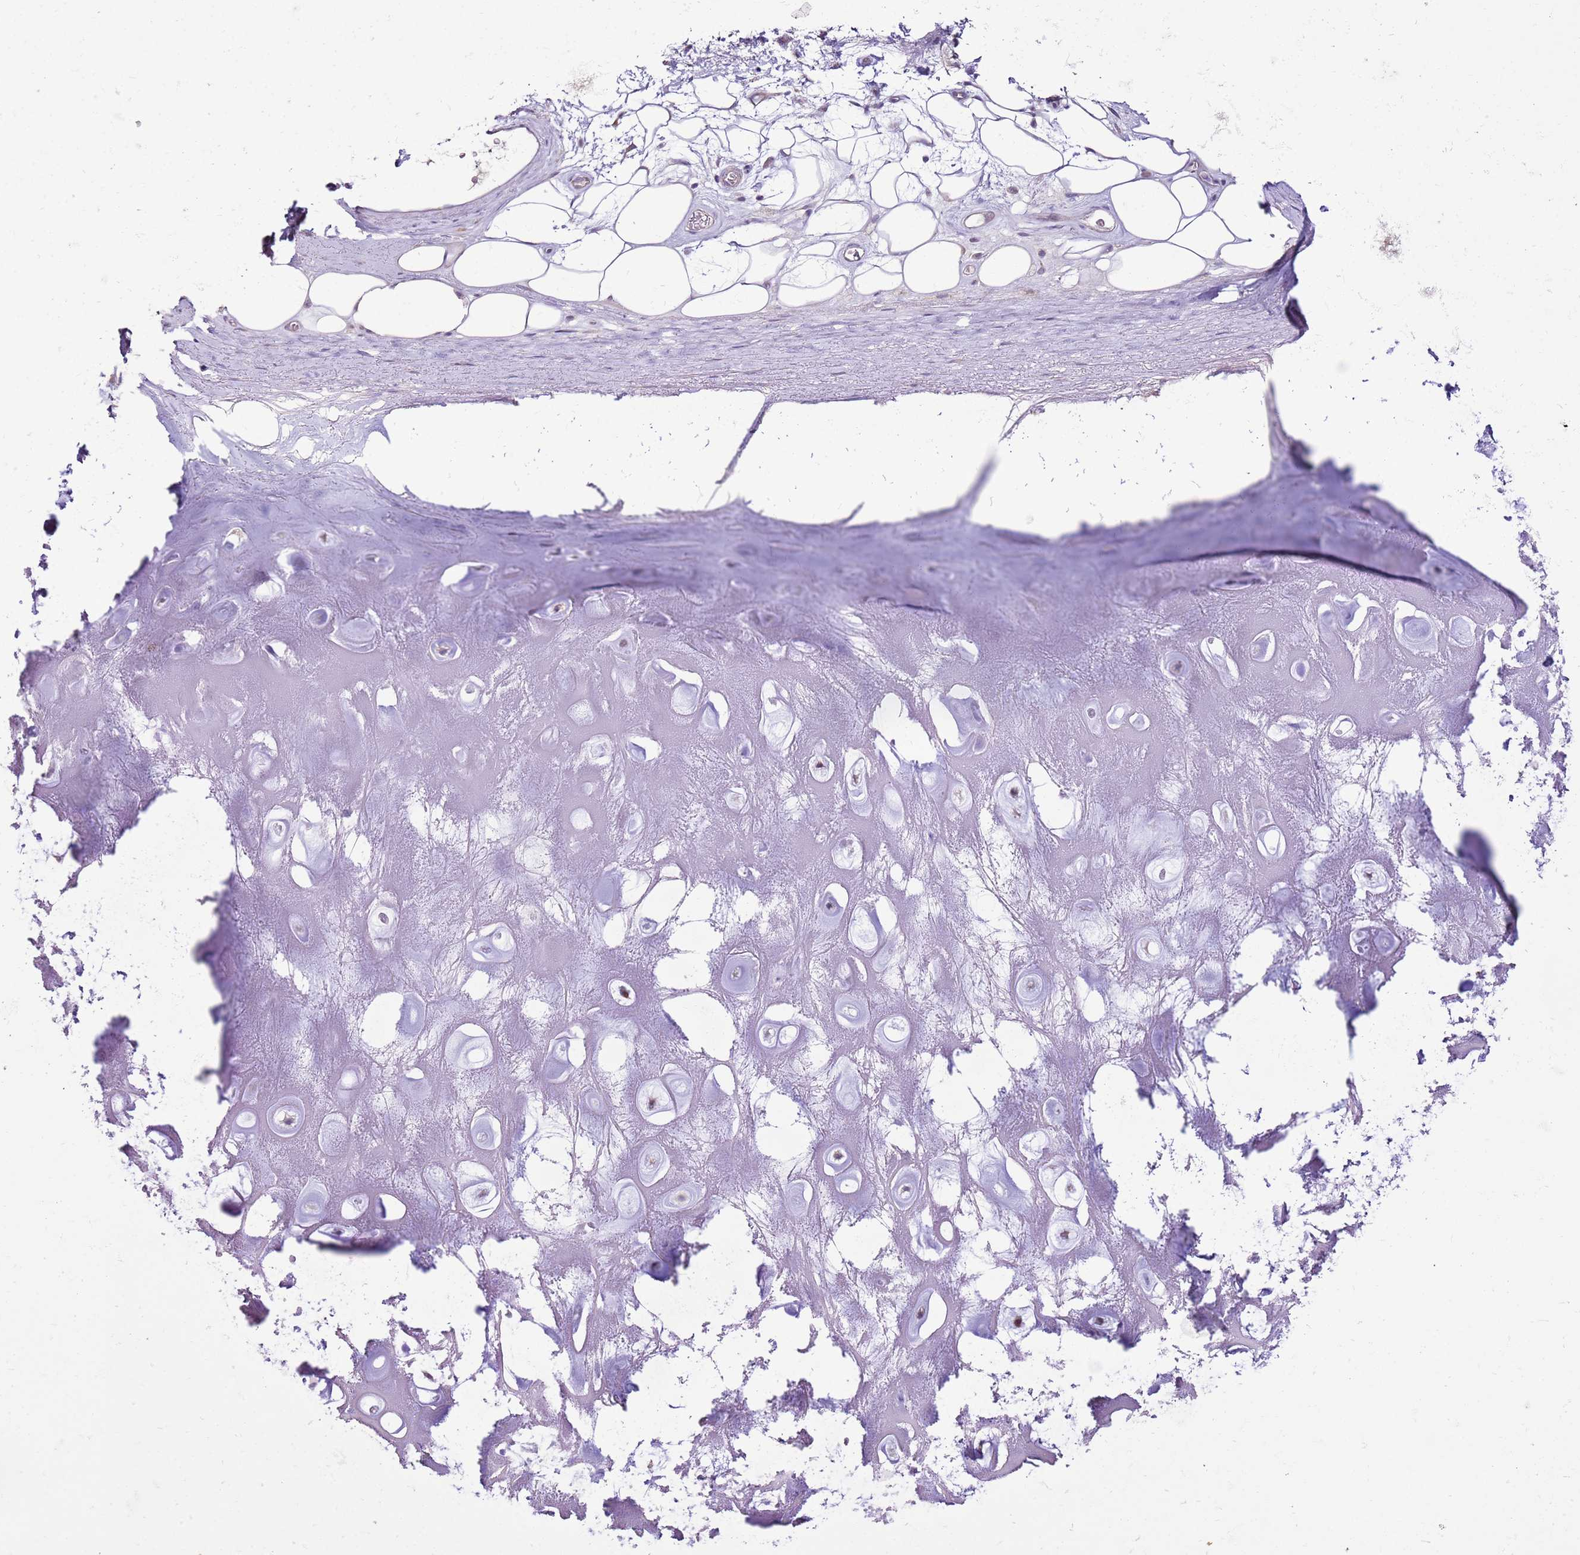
{"staining": {"intensity": "negative", "quantity": "none", "location": "none"}, "tissue": "adipose tissue", "cell_type": "Adipocytes", "image_type": "normal", "snomed": [{"axis": "morphology", "description": "Normal tissue, NOS"}, {"axis": "topography", "description": "Cartilage tissue"}], "caption": "This is an immunohistochemistry histopathology image of benign adipose tissue. There is no staining in adipocytes.", "gene": "MRPL36", "patient": {"sex": "male", "age": 81}}